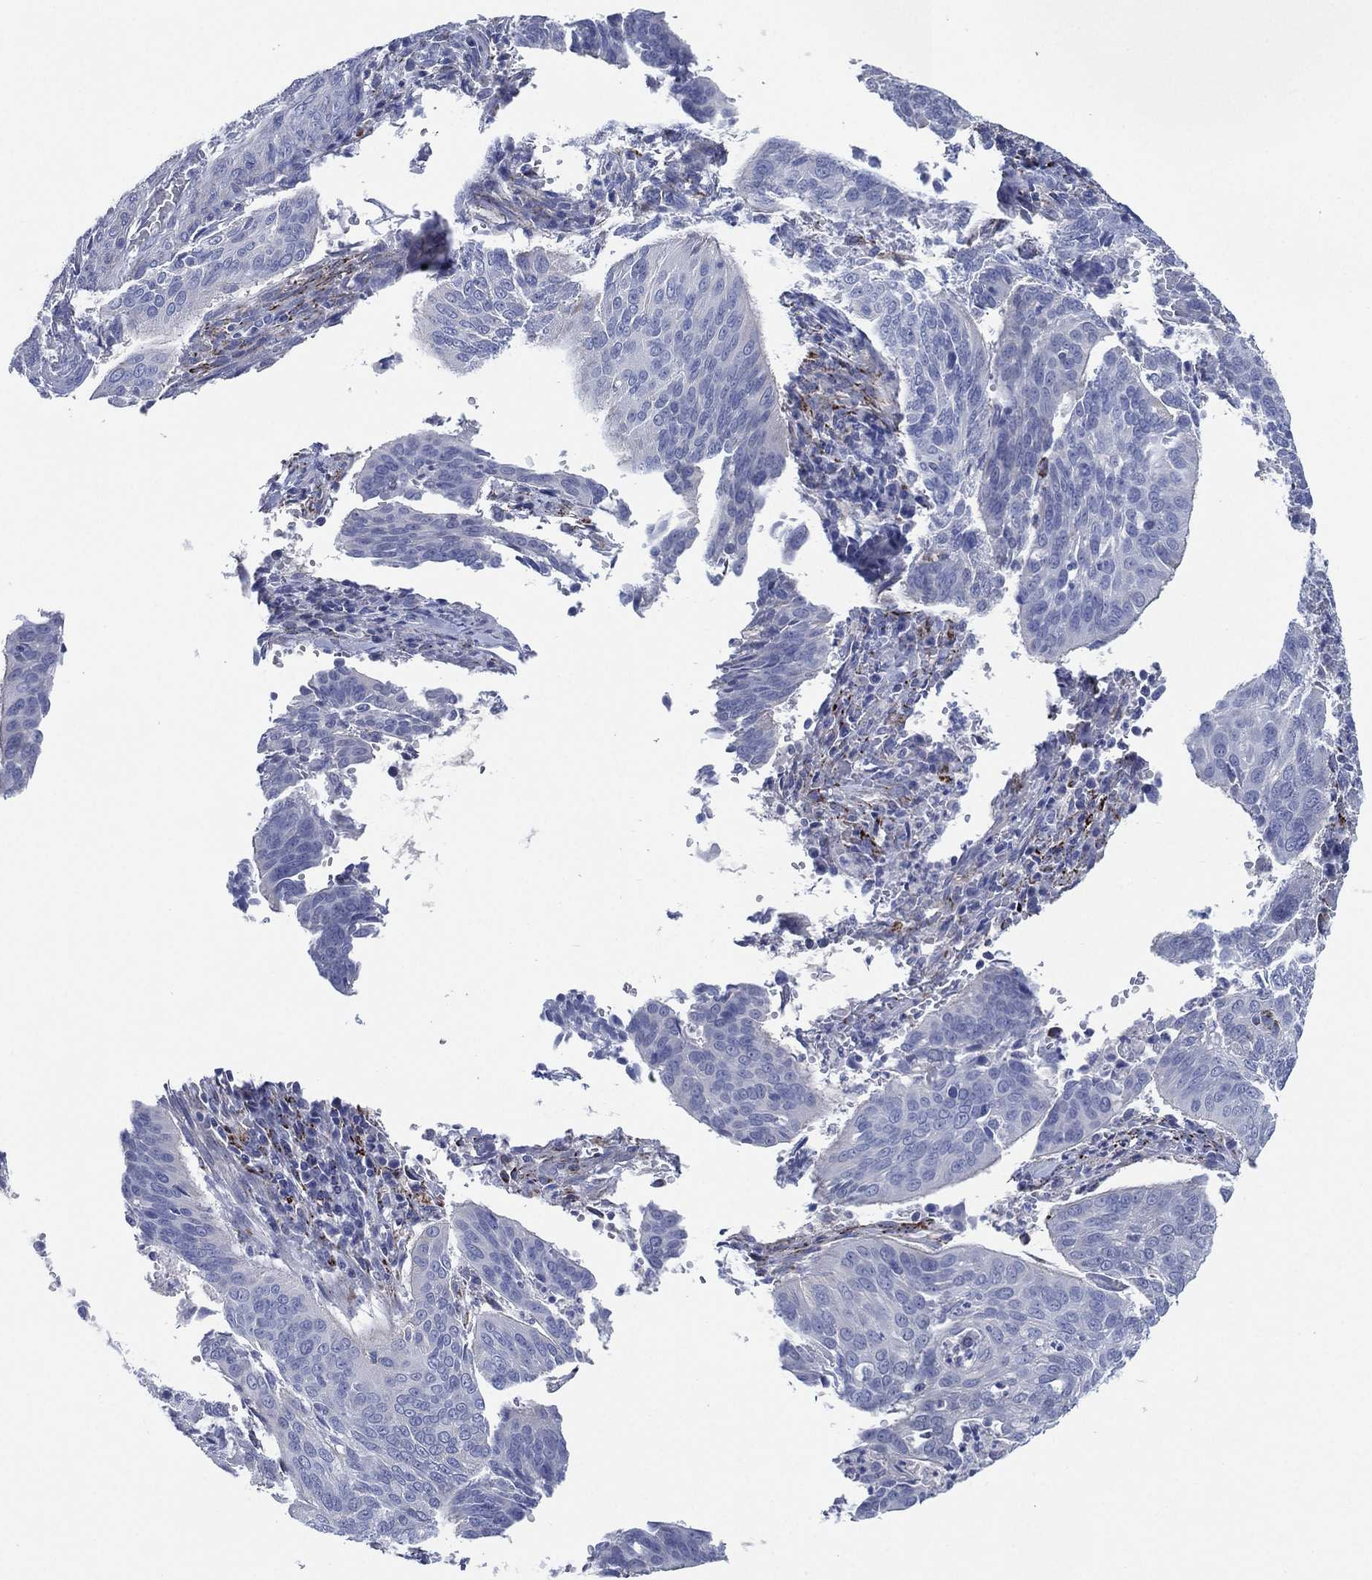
{"staining": {"intensity": "negative", "quantity": "none", "location": "none"}, "tissue": "cervical cancer", "cell_type": "Tumor cells", "image_type": "cancer", "snomed": [{"axis": "morphology", "description": "Normal tissue, NOS"}, {"axis": "morphology", "description": "Squamous cell carcinoma, NOS"}, {"axis": "topography", "description": "Cervix"}], "caption": "IHC histopathology image of squamous cell carcinoma (cervical) stained for a protein (brown), which reveals no expression in tumor cells. (Stains: DAB (3,3'-diaminobenzidine) immunohistochemistry (IHC) with hematoxylin counter stain, Microscopy: brightfield microscopy at high magnification).", "gene": "C5orf46", "patient": {"sex": "female", "age": 39}}